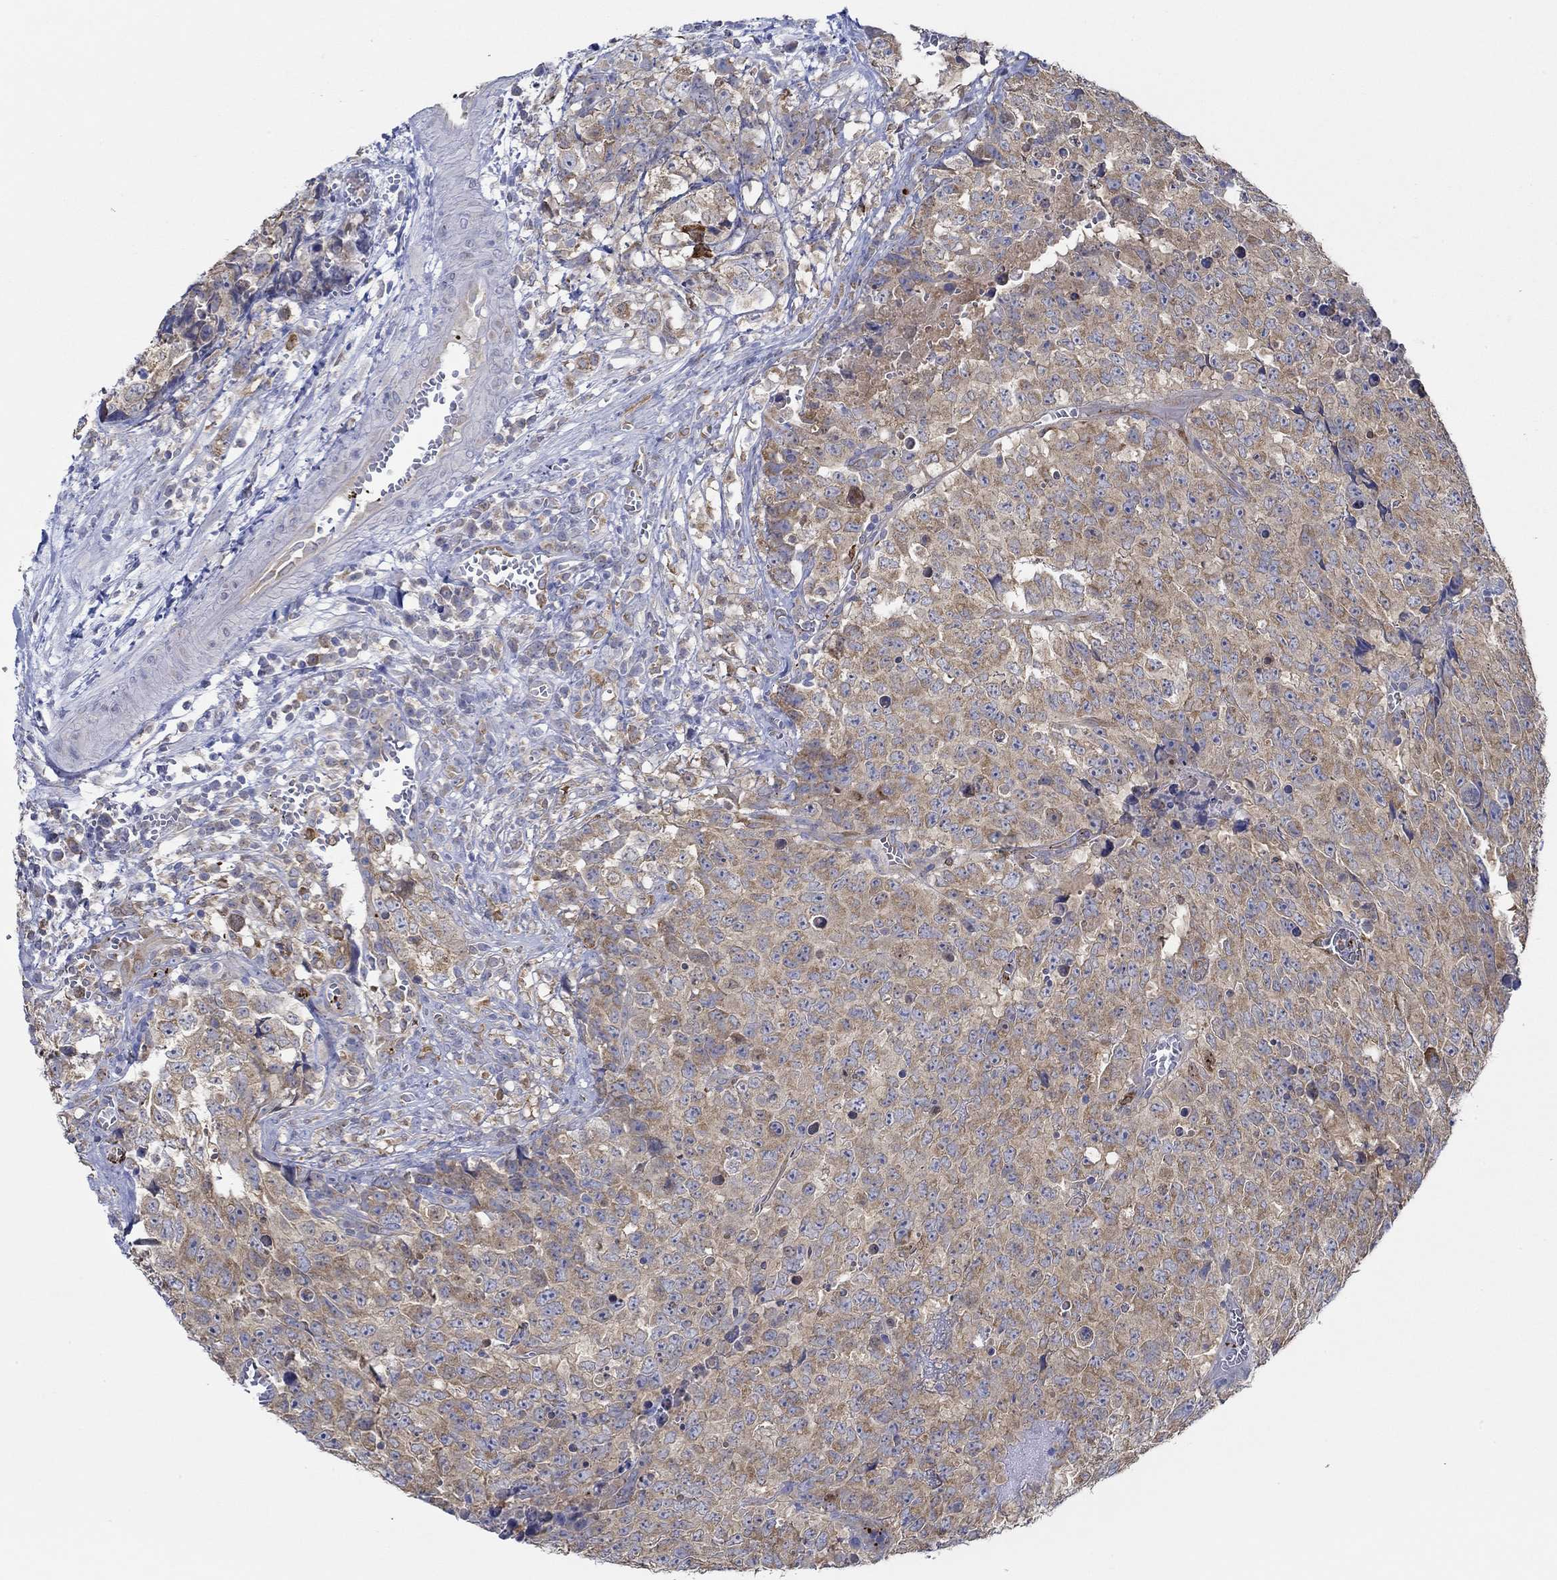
{"staining": {"intensity": "weak", "quantity": ">75%", "location": "cytoplasmic/membranous"}, "tissue": "testis cancer", "cell_type": "Tumor cells", "image_type": "cancer", "snomed": [{"axis": "morphology", "description": "Carcinoma, Embryonal, NOS"}, {"axis": "topography", "description": "Testis"}], "caption": "Immunohistochemistry (IHC) (DAB (3,3'-diaminobenzidine)) staining of human testis cancer (embryonal carcinoma) demonstrates weak cytoplasmic/membranous protein staining in approximately >75% of tumor cells. (DAB IHC, brown staining for protein, blue staining for nuclei).", "gene": "SLC27A3", "patient": {"sex": "male", "age": 23}}